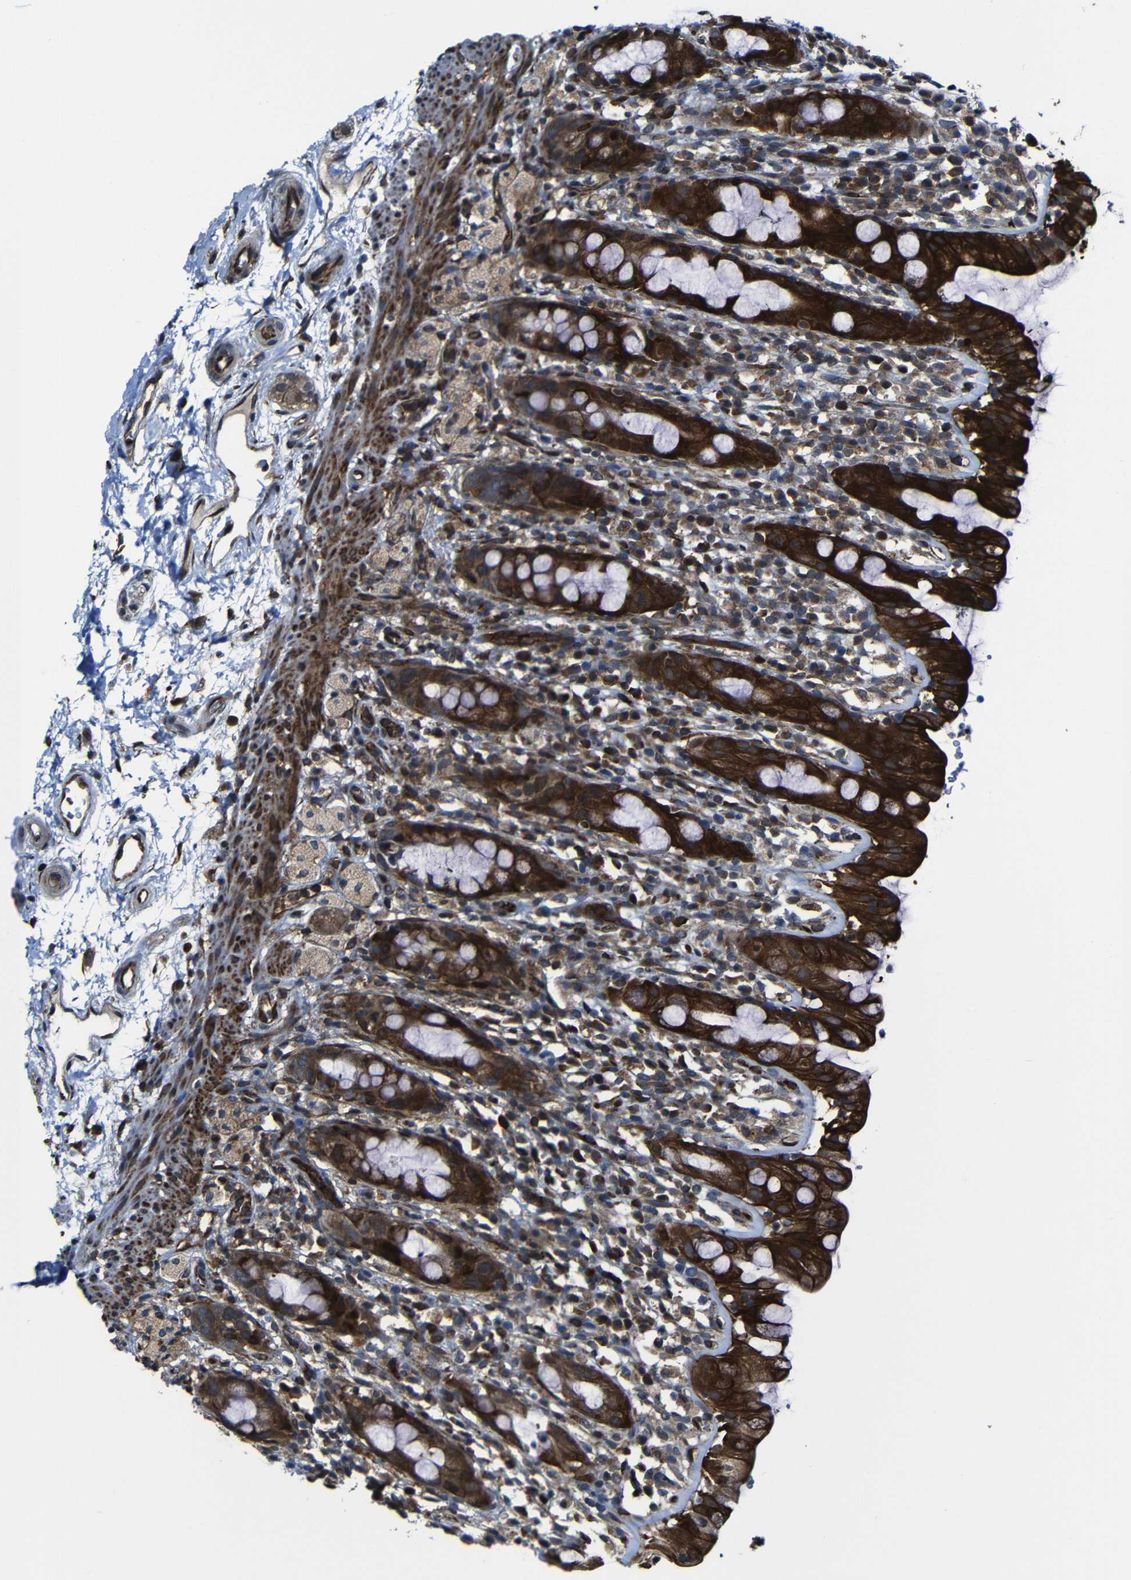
{"staining": {"intensity": "strong", "quantity": ">75%", "location": "cytoplasmic/membranous"}, "tissue": "rectum", "cell_type": "Glandular cells", "image_type": "normal", "snomed": [{"axis": "morphology", "description": "Normal tissue, NOS"}, {"axis": "topography", "description": "Rectum"}], "caption": "Human rectum stained with a brown dye exhibits strong cytoplasmic/membranous positive positivity in about >75% of glandular cells.", "gene": "KIAA0513", "patient": {"sex": "male", "age": 44}}